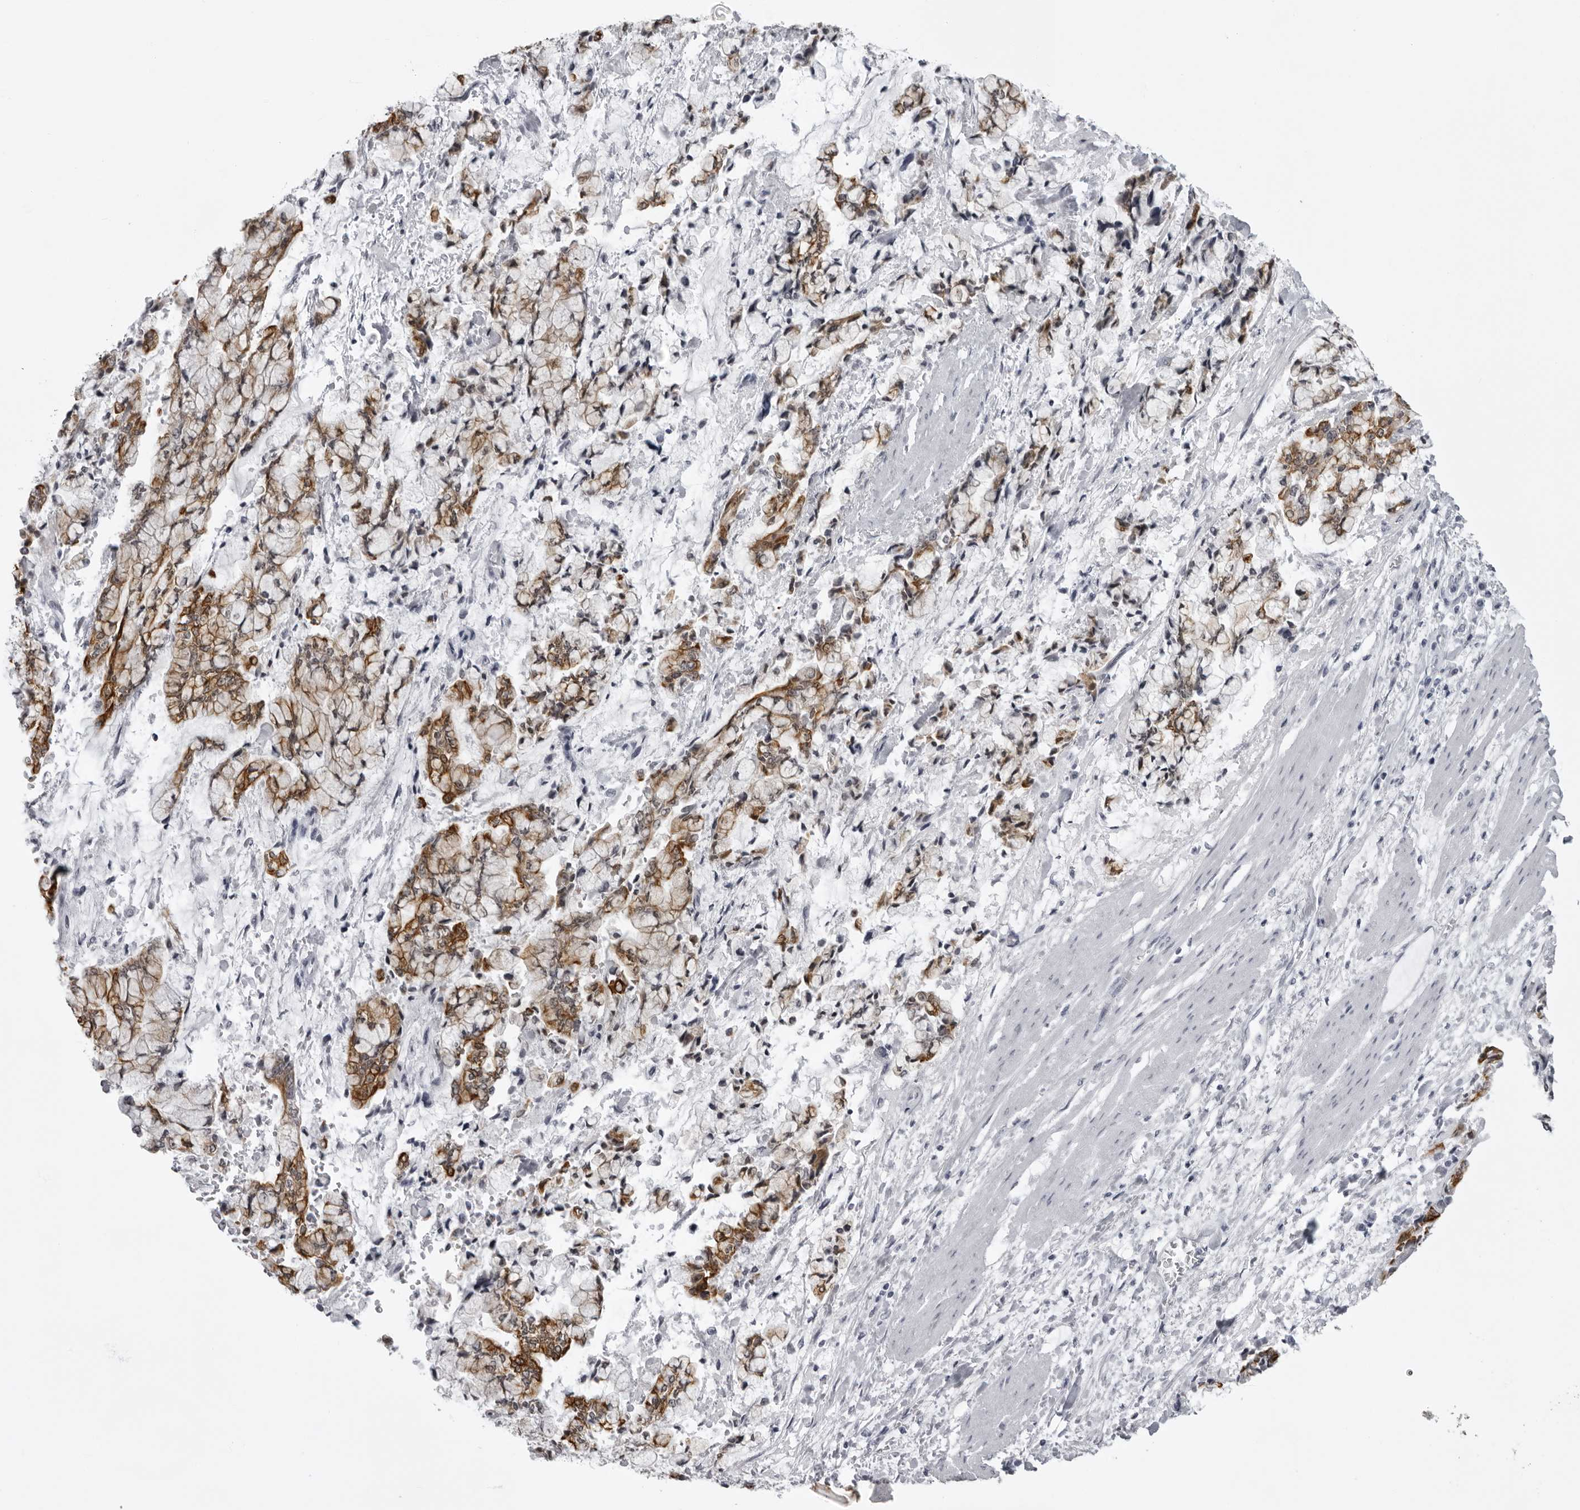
{"staining": {"intensity": "moderate", "quantity": ">75%", "location": "cytoplasmic/membranous"}, "tissue": "stomach cancer", "cell_type": "Tumor cells", "image_type": "cancer", "snomed": [{"axis": "morphology", "description": "Normal tissue, NOS"}, {"axis": "morphology", "description": "Adenocarcinoma, NOS"}, {"axis": "topography", "description": "Stomach, upper"}, {"axis": "topography", "description": "Stomach"}], "caption": "Immunohistochemistry of stomach cancer demonstrates medium levels of moderate cytoplasmic/membranous positivity in about >75% of tumor cells. (IHC, brightfield microscopy, high magnification).", "gene": "UROD", "patient": {"sex": "male", "age": 76}}